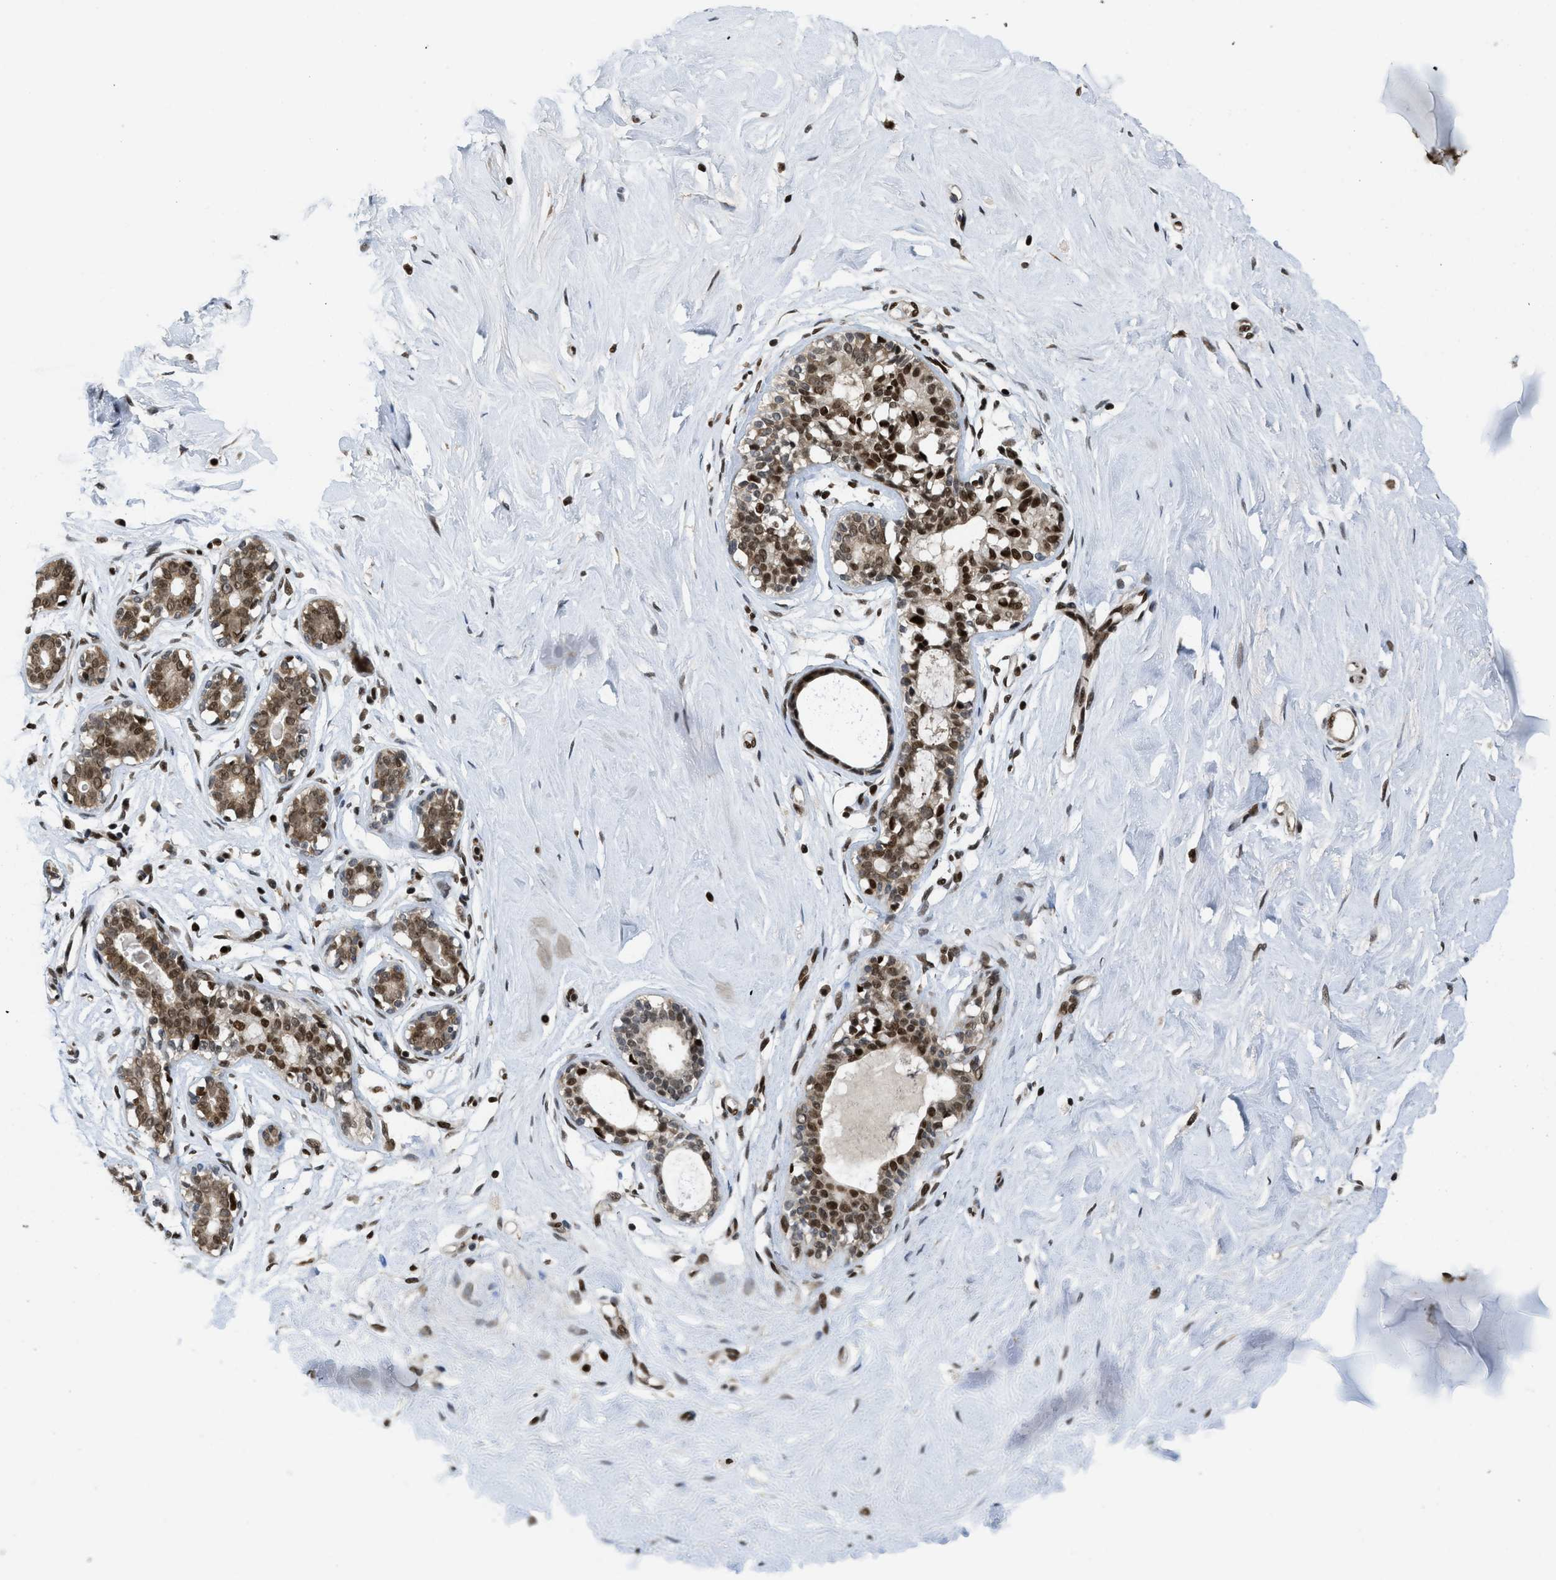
{"staining": {"intensity": "strong", "quantity": ">75%", "location": "cytoplasmic/membranous,nuclear"}, "tissue": "breast", "cell_type": "Adipocytes", "image_type": "normal", "snomed": [{"axis": "morphology", "description": "Normal tissue, NOS"}, {"axis": "topography", "description": "Breast"}], "caption": "Immunohistochemistry (IHC) (DAB) staining of unremarkable breast shows strong cytoplasmic/membranous,nuclear protein positivity in approximately >75% of adipocytes. Immunohistochemistry stains the protein in brown and the nuclei are stained blue.", "gene": "RFX5", "patient": {"sex": "female", "age": 23}}